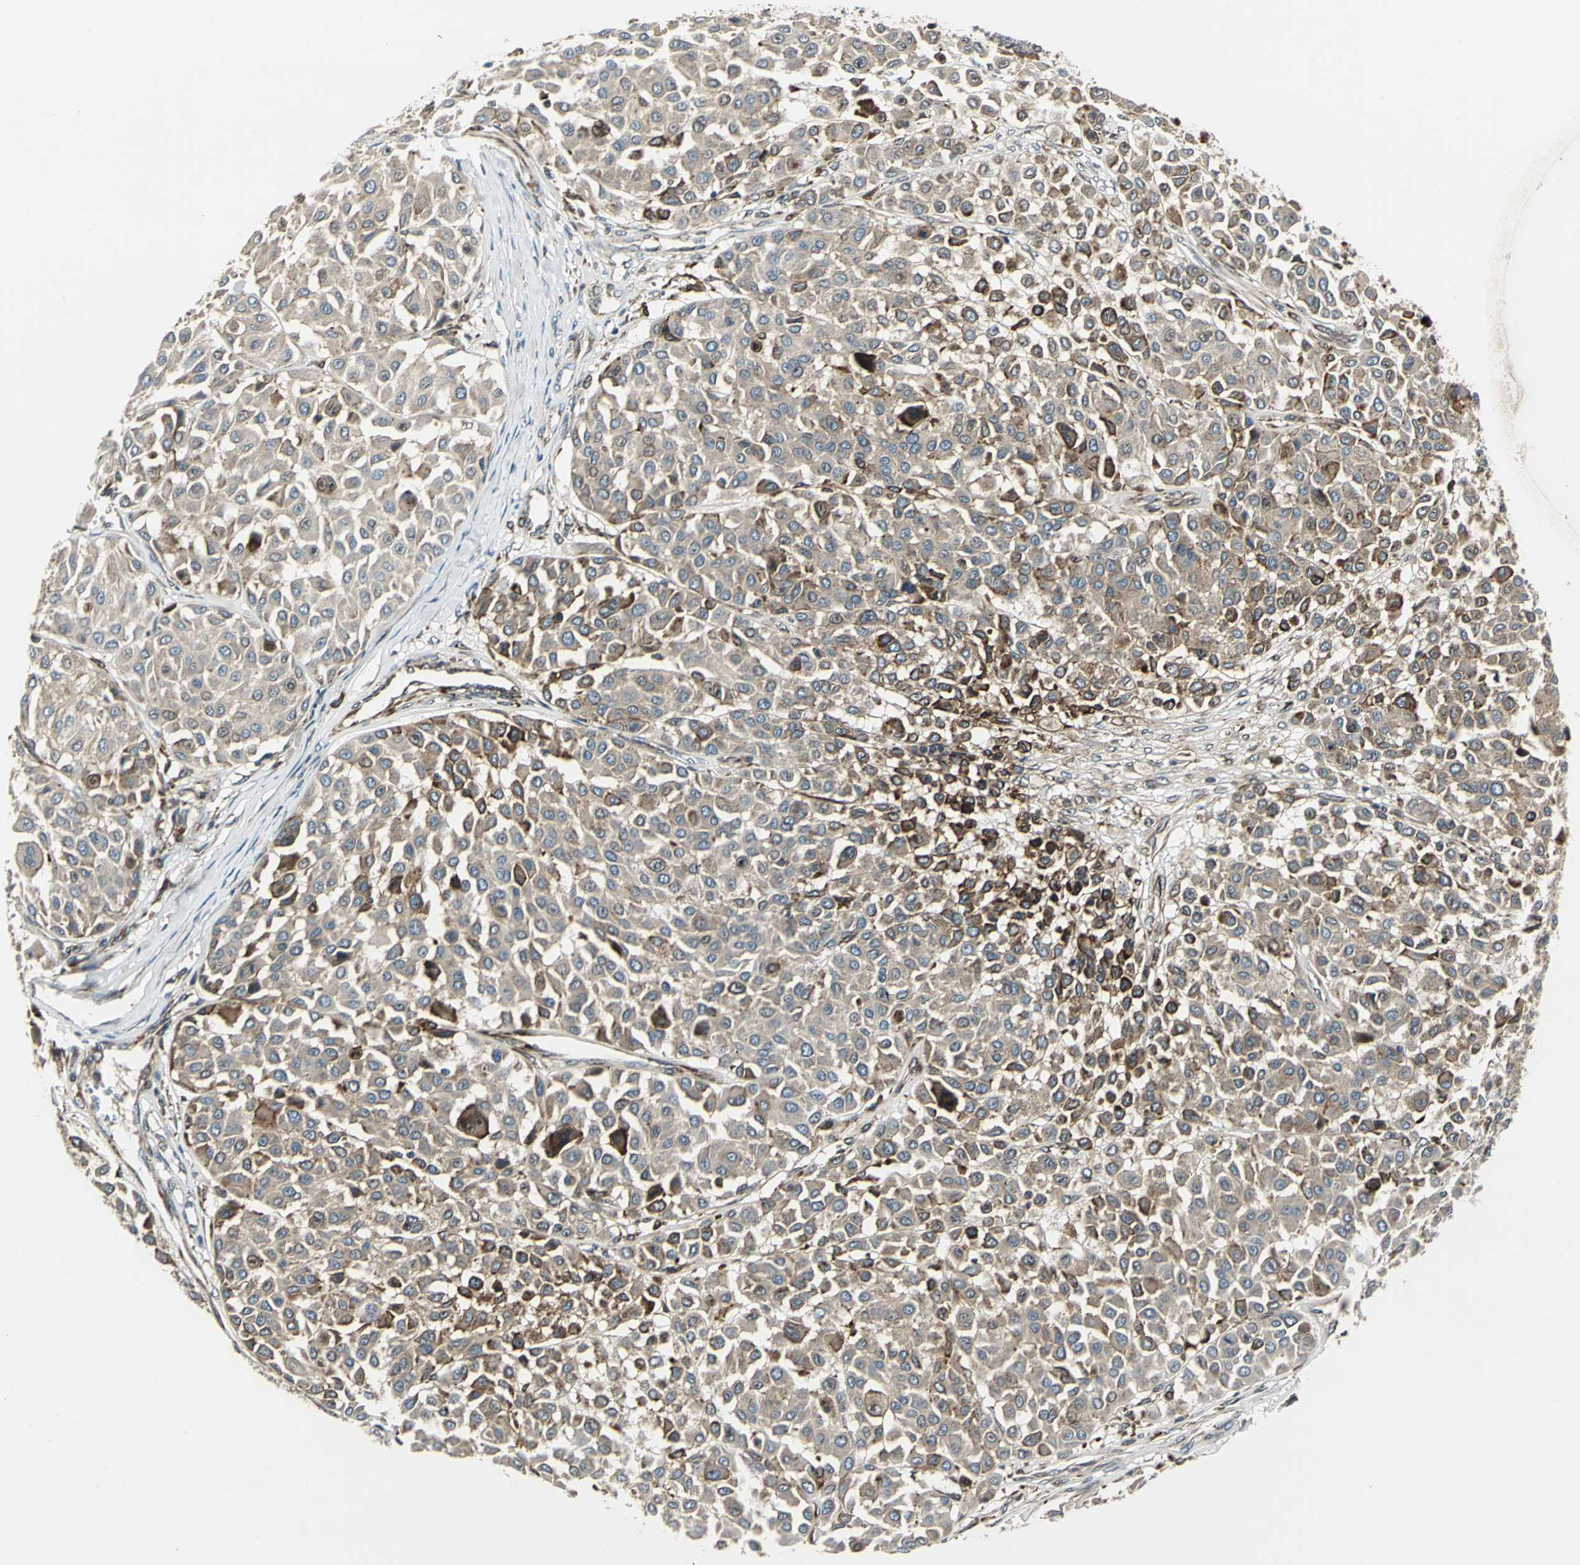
{"staining": {"intensity": "strong", "quantity": "25%-75%", "location": "cytoplasmic/membranous"}, "tissue": "melanoma", "cell_type": "Tumor cells", "image_type": "cancer", "snomed": [{"axis": "morphology", "description": "Malignant melanoma, Metastatic site"}, {"axis": "topography", "description": "Soft tissue"}], "caption": "Strong cytoplasmic/membranous positivity is identified in approximately 25%-75% of tumor cells in melanoma.", "gene": "HTATIP2", "patient": {"sex": "male", "age": 41}}